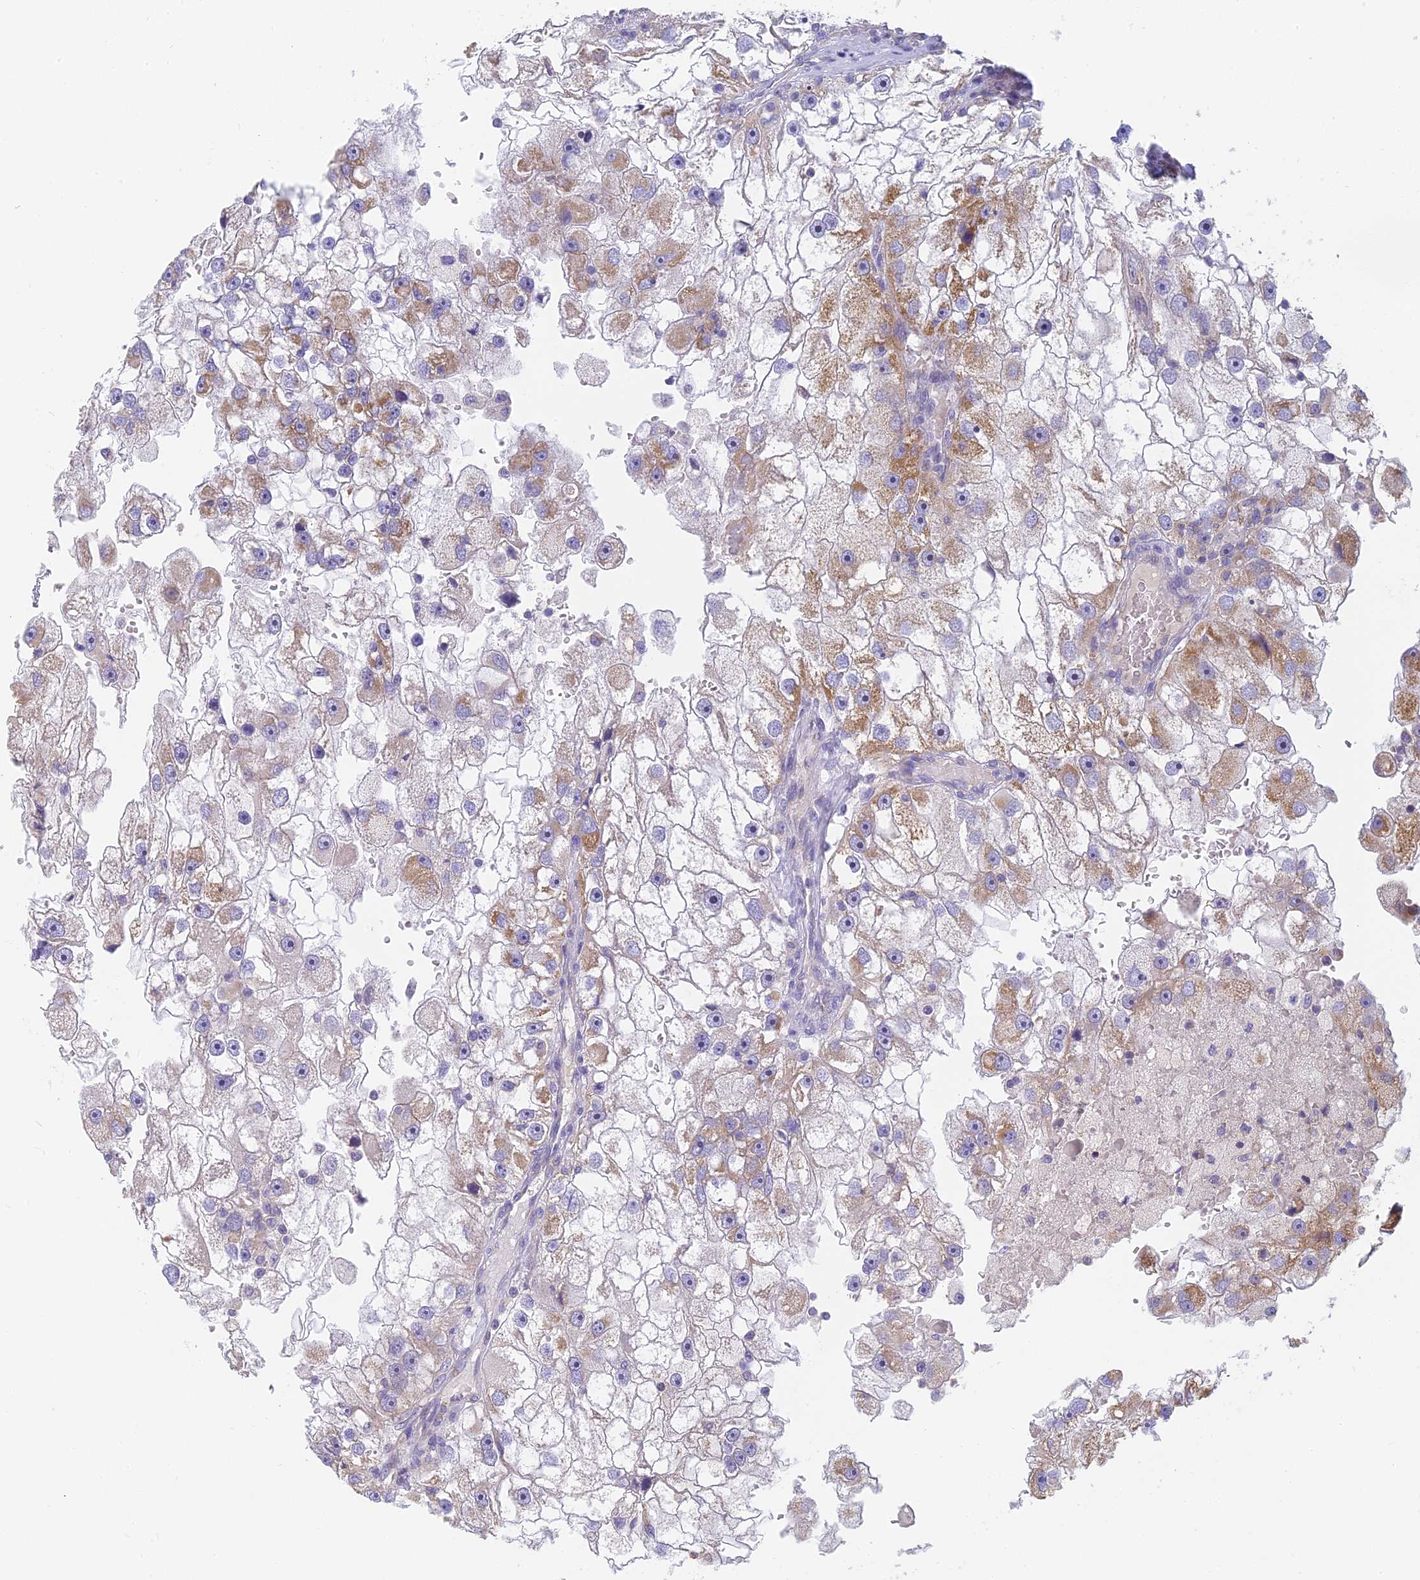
{"staining": {"intensity": "moderate", "quantity": "25%-75%", "location": "cytoplasmic/membranous"}, "tissue": "renal cancer", "cell_type": "Tumor cells", "image_type": "cancer", "snomed": [{"axis": "morphology", "description": "Adenocarcinoma, NOS"}, {"axis": "topography", "description": "Kidney"}], "caption": "A high-resolution micrograph shows IHC staining of adenocarcinoma (renal), which demonstrates moderate cytoplasmic/membranous staining in approximately 25%-75% of tumor cells.", "gene": "MRPL15", "patient": {"sex": "male", "age": 63}}